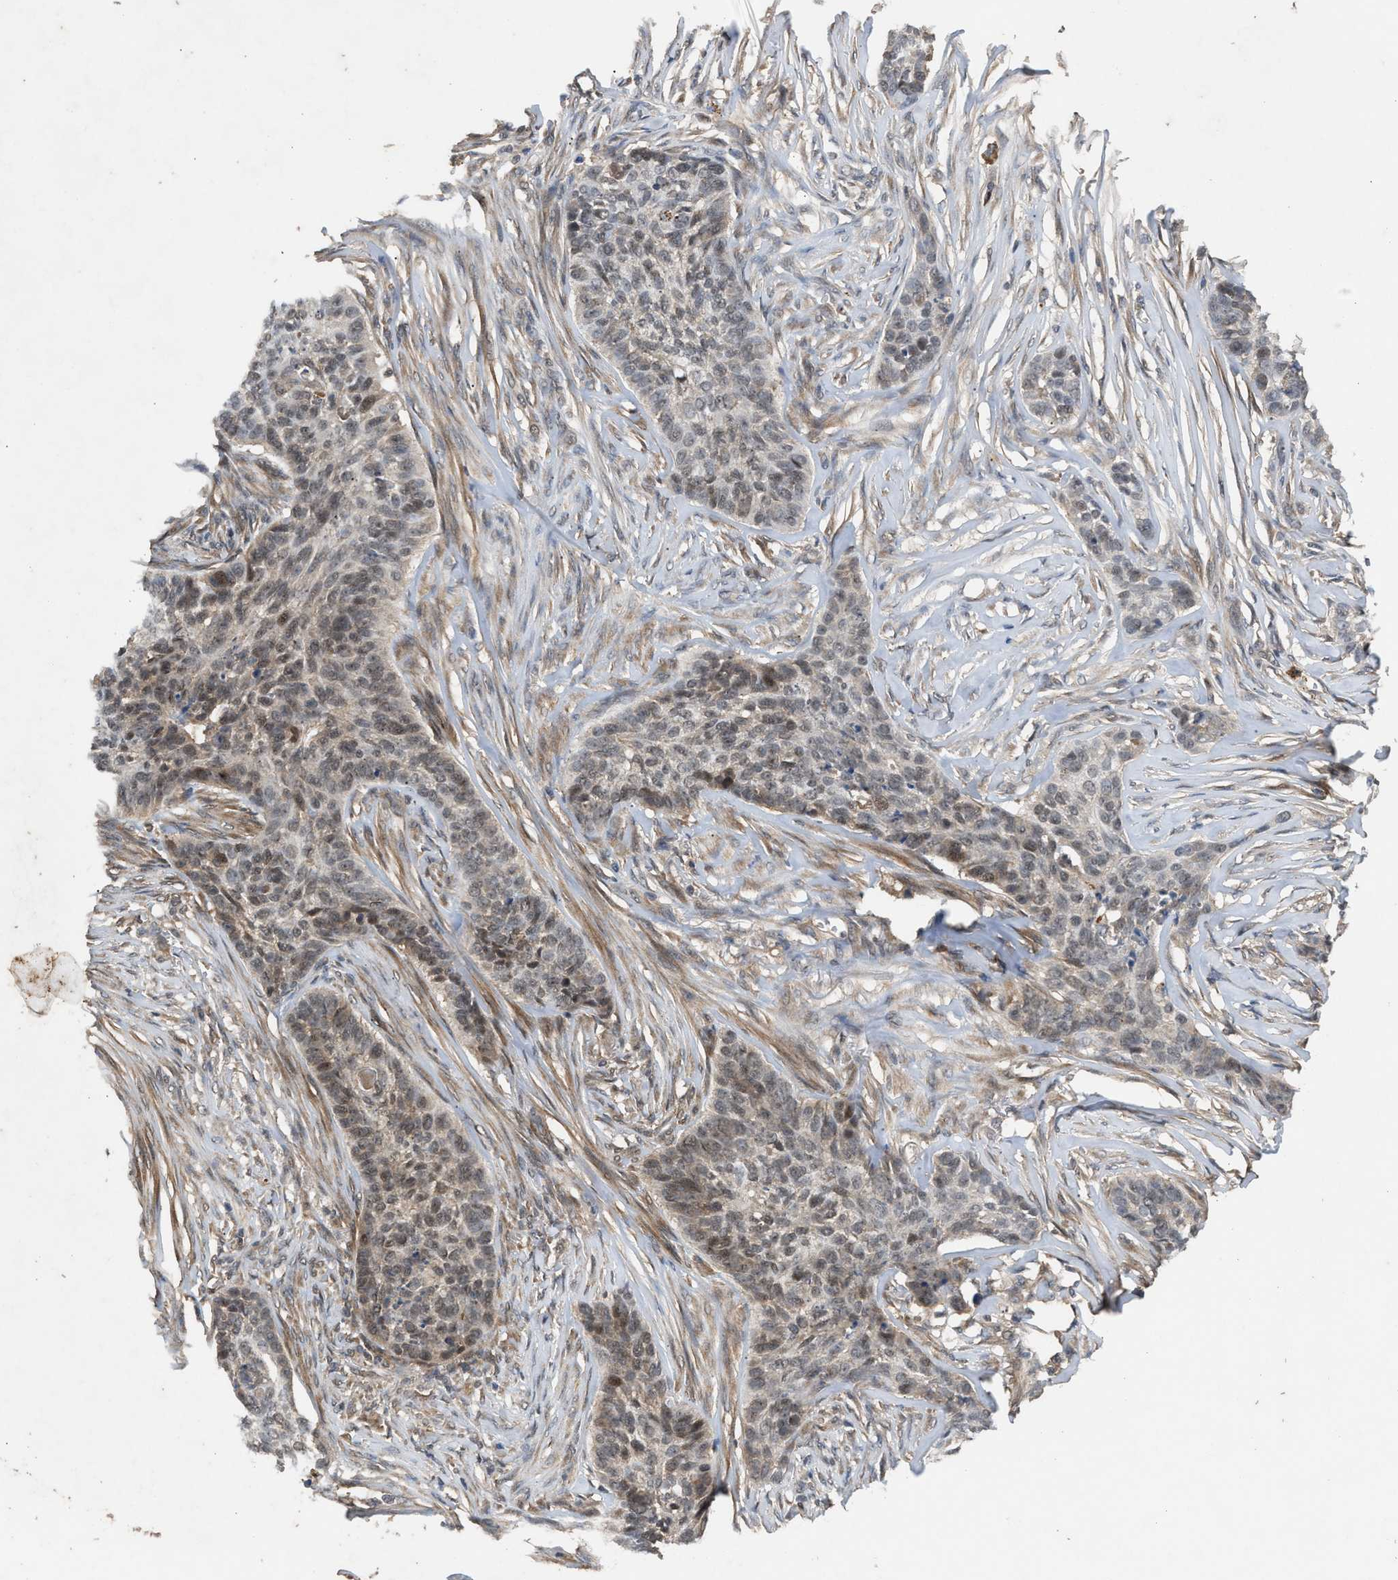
{"staining": {"intensity": "weak", "quantity": "25%-75%", "location": "nuclear"}, "tissue": "skin cancer", "cell_type": "Tumor cells", "image_type": "cancer", "snomed": [{"axis": "morphology", "description": "Basal cell carcinoma"}, {"axis": "topography", "description": "Skin"}], "caption": "Immunohistochemistry (IHC) (DAB (3,3'-diaminobenzidine)) staining of human skin cancer demonstrates weak nuclear protein staining in about 25%-75% of tumor cells.", "gene": "RUSC2", "patient": {"sex": "male", "age": 85}}